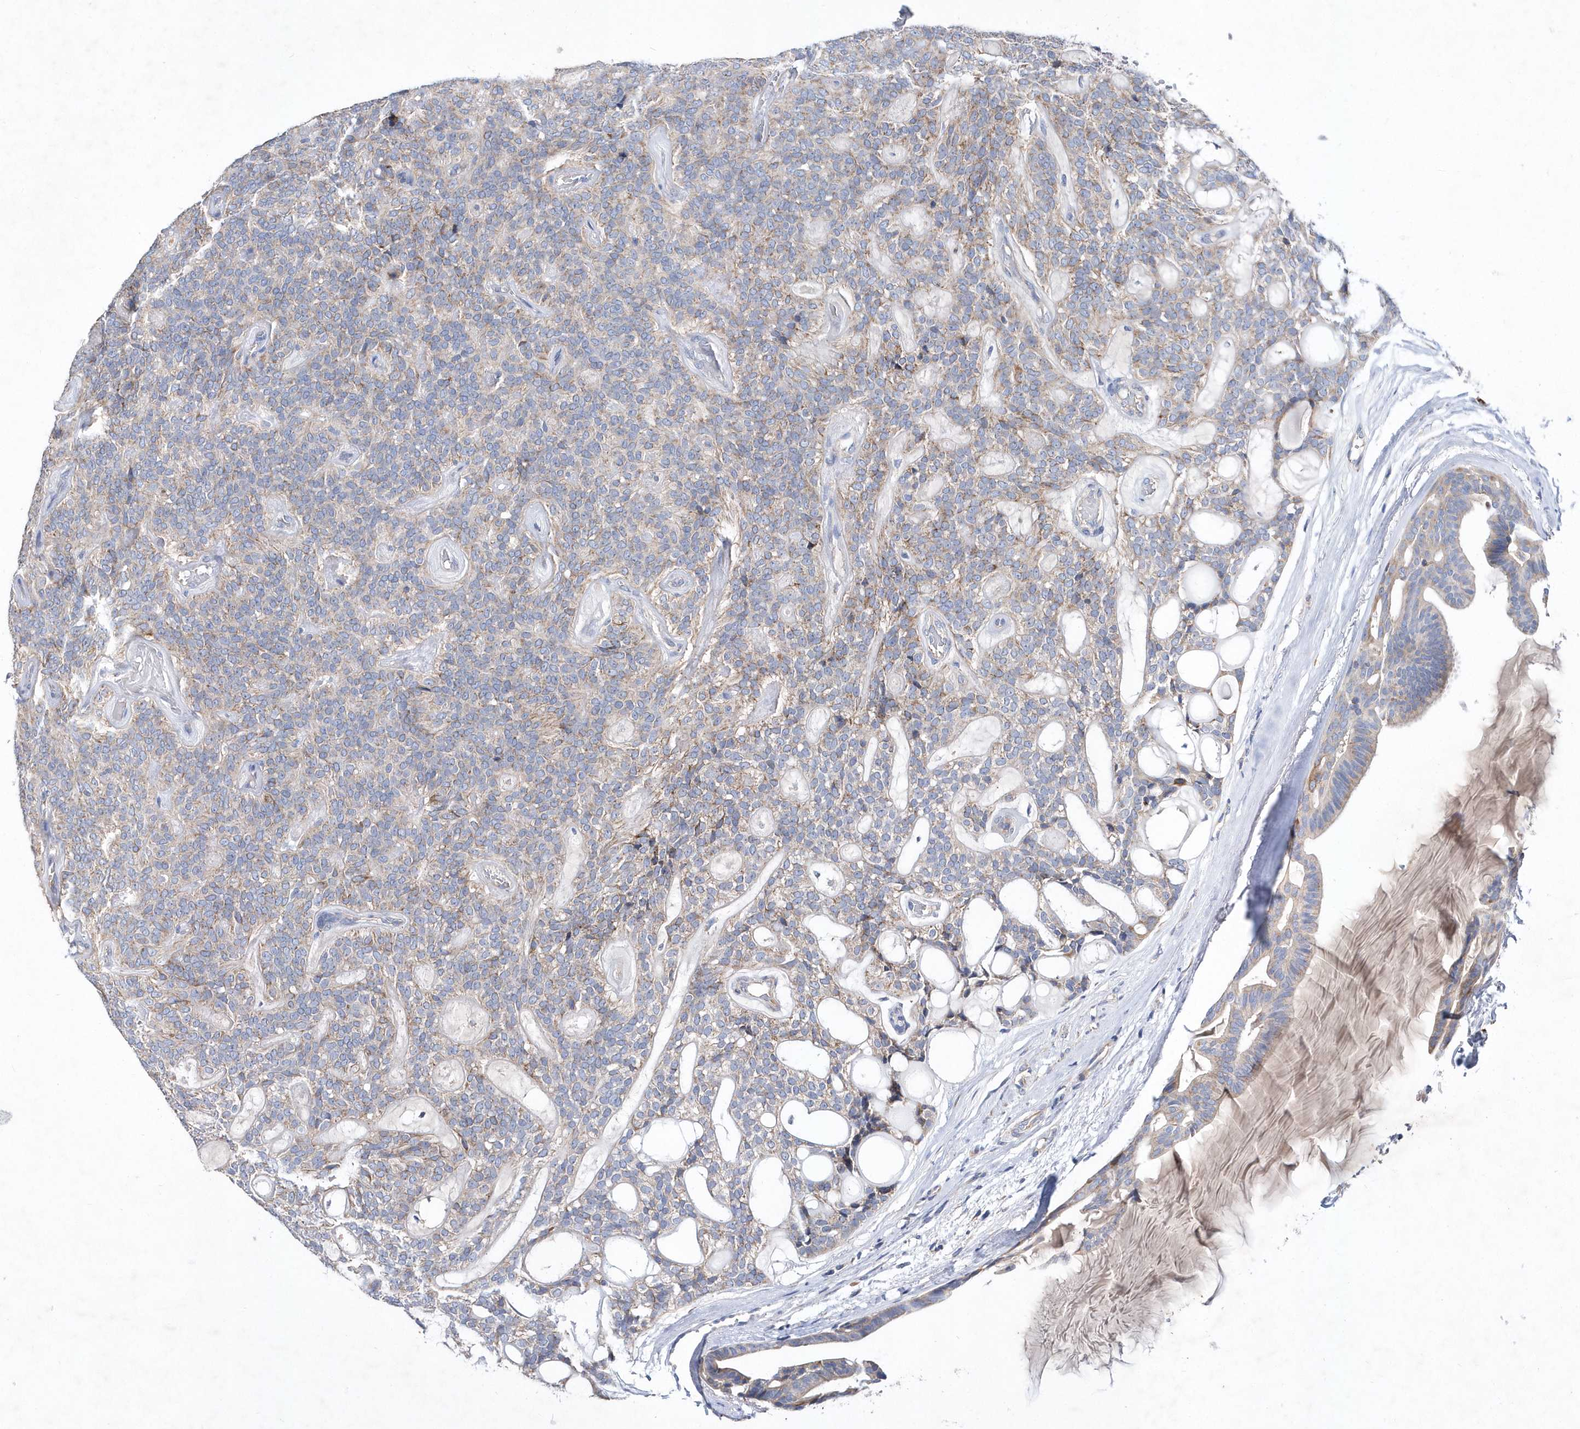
{"staining": {"intensity": "moderate", "quantity": "25%-75%", "location": "cytoplasmic/membranous"}, "tissue": "head and neck cancer", "cell_type": "Tumor cells", "image_type": "cancer", "snomed": [{"axis": "morphology", "description": "Adenocarcinoma, NOS"}, {"axis": "topography", "description": "Head-Neck"}], "caption": "The photomicrograph demonstrates immunohistochemical staining of head and neck adenocarcinoma. There is moderate cytoplasmic/membranous positivity is appreciated in approximately 25%-75% of tumor cells. (brown staining indicates protein expression, while blue staining denotes nuclei).", "gene": "METTL8", "patient": {"sex": "male", "age": 66}}